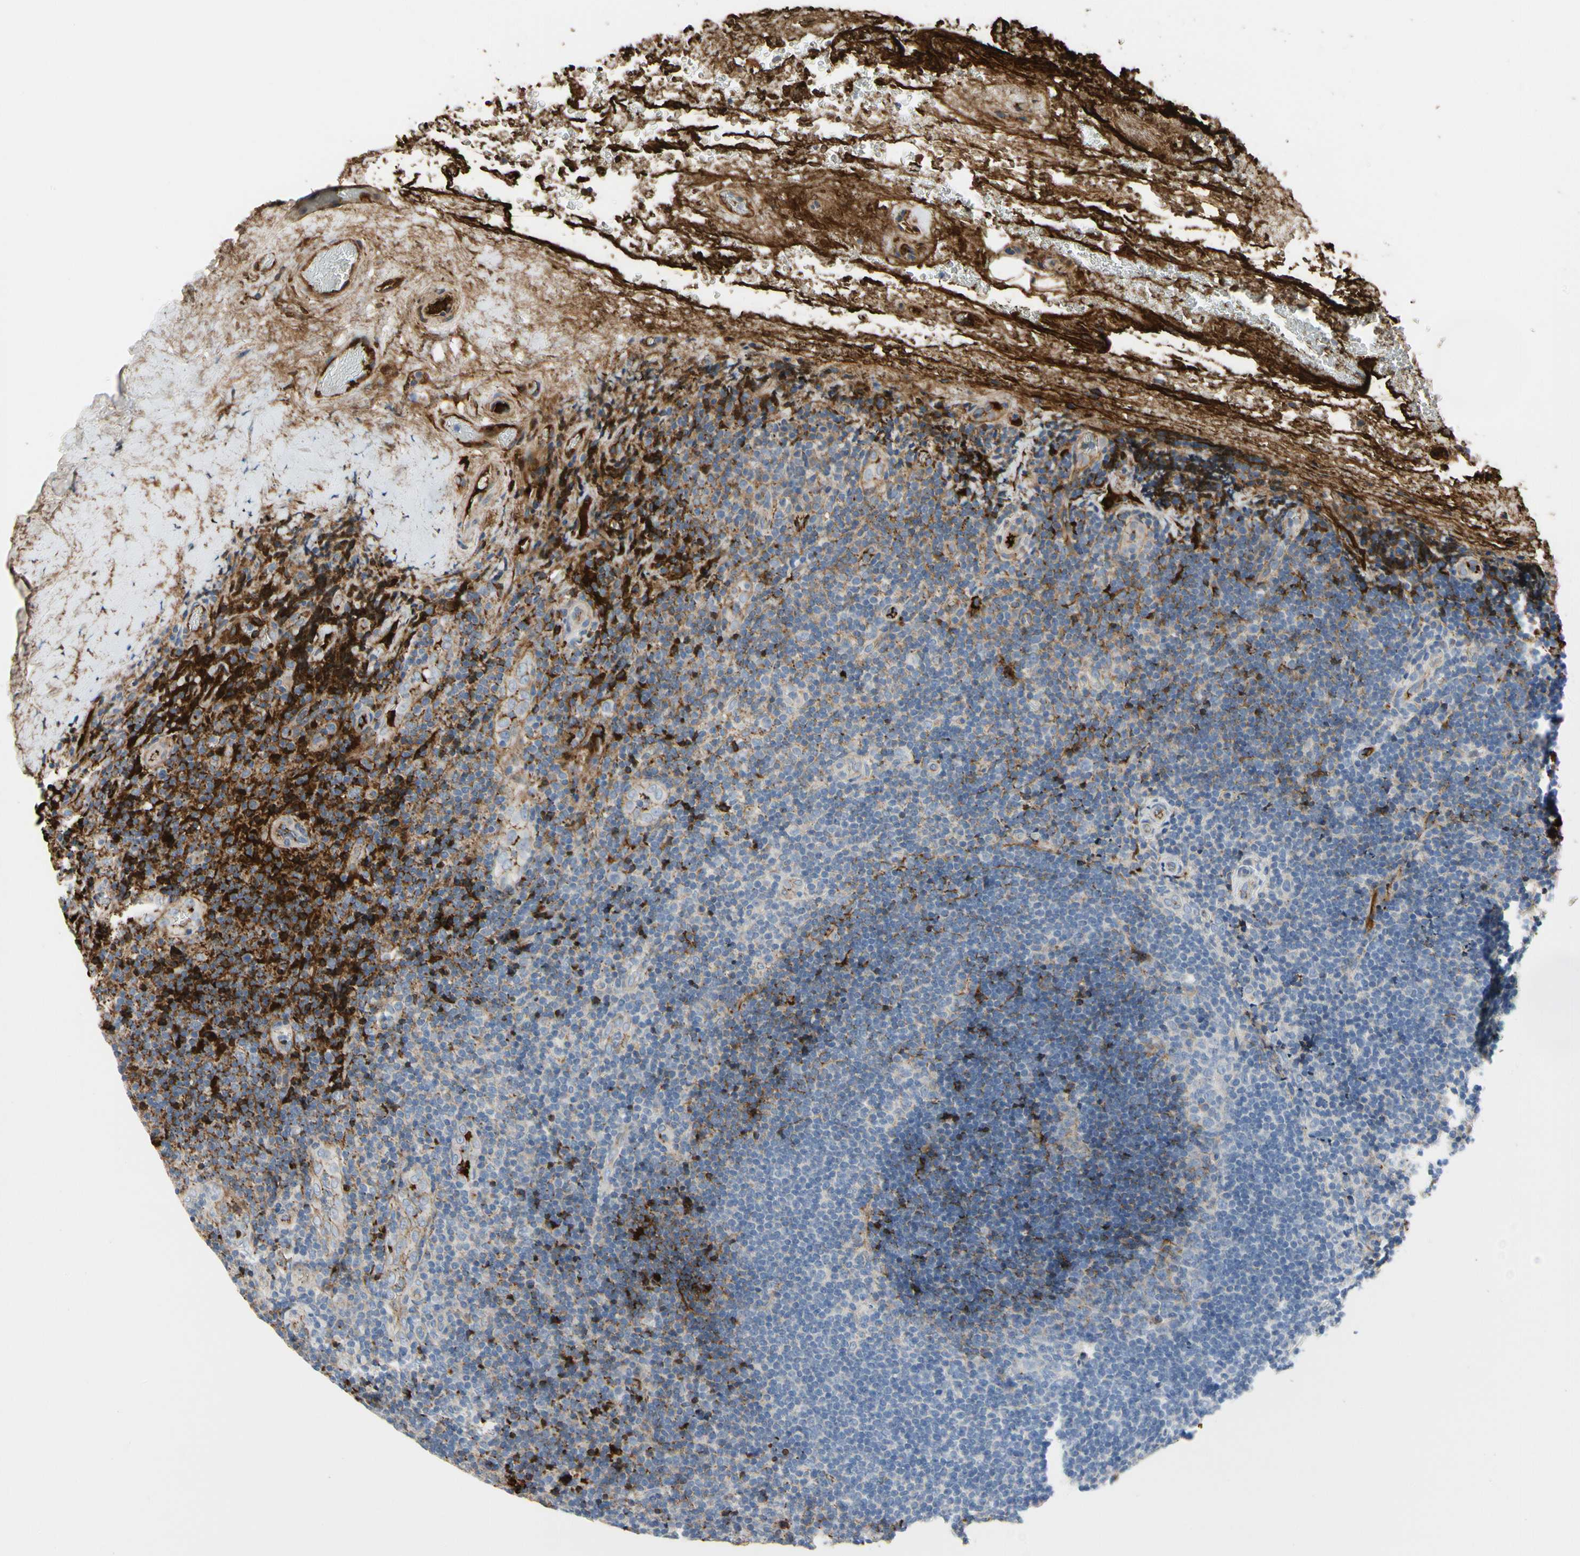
{"staining": {"intensity": "strong", "quantity": "<25%", "location": "cytoplasmic/membranous"}, "tissue": "lymphoma", "cell_type": "Tumor cells", "image_type": "cancer", "snomed": [{"axis": "morphology", "description": "Malignant lymphoma, non-Hodgkin's type, High grade"}, {"axis": "topography", "description": "Tonsil"}], "caption": "A histopathology image of human high-grade malignant lymphoma, non-Hodgkin's type stained for a protein exhibits strong cytoplasmic/membranous brown staining in tumor cells. The protein is shown in brown color, while the nuclei are stained blue.", "gene": "FGB", "patient": {"sex": "female", "age": 36}}